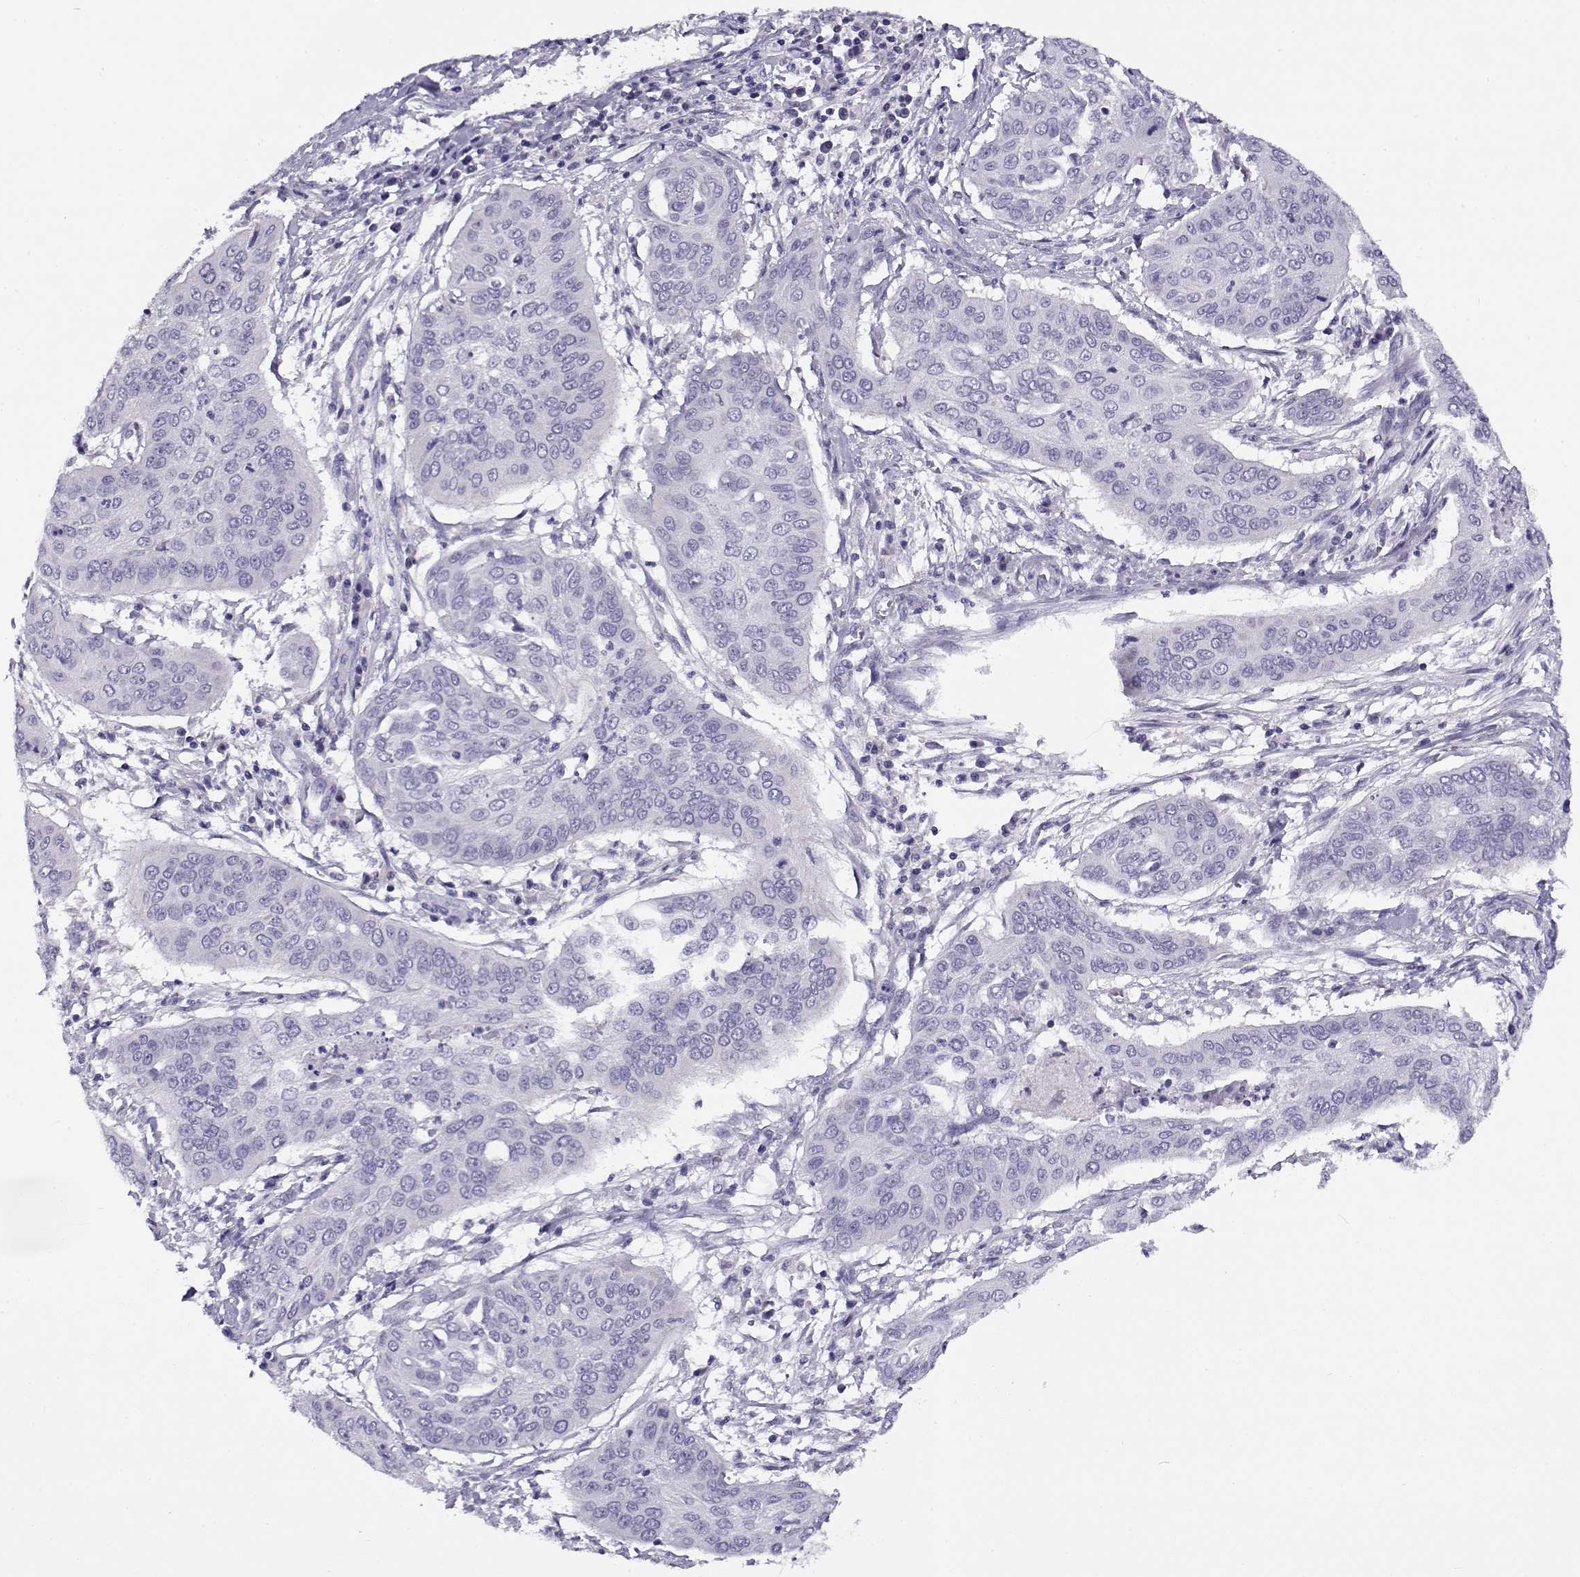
{"staining": {"intensity": "negative", "quantity": "none", "location": "none"}, "tissue": "cervical cancer", "cell_type": "Tumor cells", "image_type": "cancer", "snomed": [{"axis": "morphology", "description": "Squamous cell carcinoma, NOS"}, {"axis": "topography", "description": "Cervix"}], "caption": "Micrograph shows no significant protein staining in tumor cells of cervical cancer (squamous cell carcinoma). (DAB immunohistochemistry, high magnification).", "gene": "FEZF1", "patient": {"sex": "female", "age": 39}}